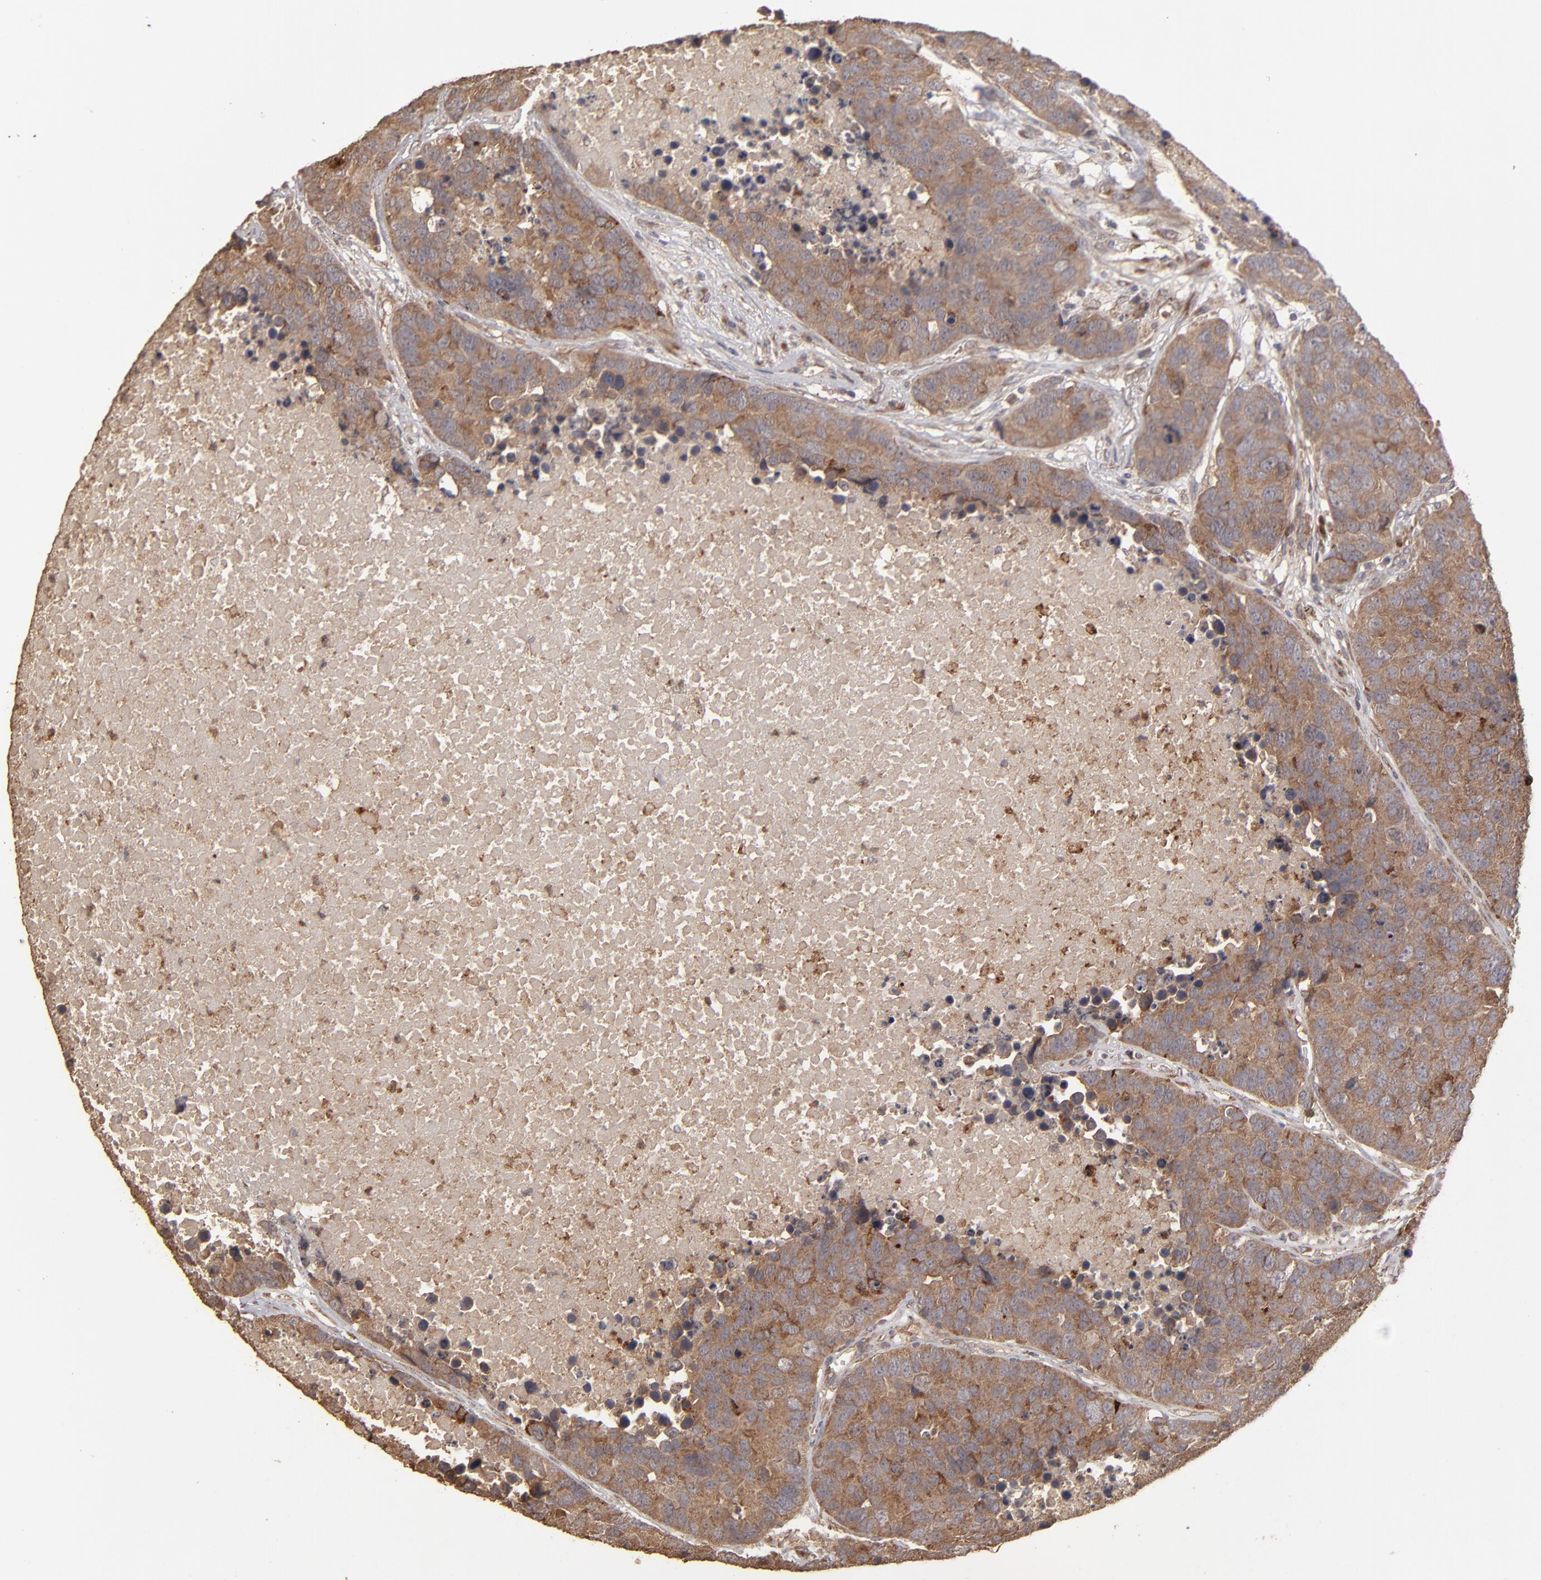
{"staining": {"intensity": "moderate", "quantity": ">75%", "location": "cytoplasmic/membranous"}, "tissue": "carcinoid", "cell_type": "Tumor cells", "image_type": "cancer", "snomed": [{"axis": "morphology", "description": "Carcinoid, malignant, NOS"}, {"axis": "topography", "description": "Lung"}], "caption": "Immunohistochemistry (IHC) image of human malignant carcinoid stained for a protein (brown), which exhibits medium levels of moderate cytoplasmic/membranous positivity in approximately >75% of tumor cells.", "gene": "MMP2", "patient": {"sex": "male", "age": 60}}